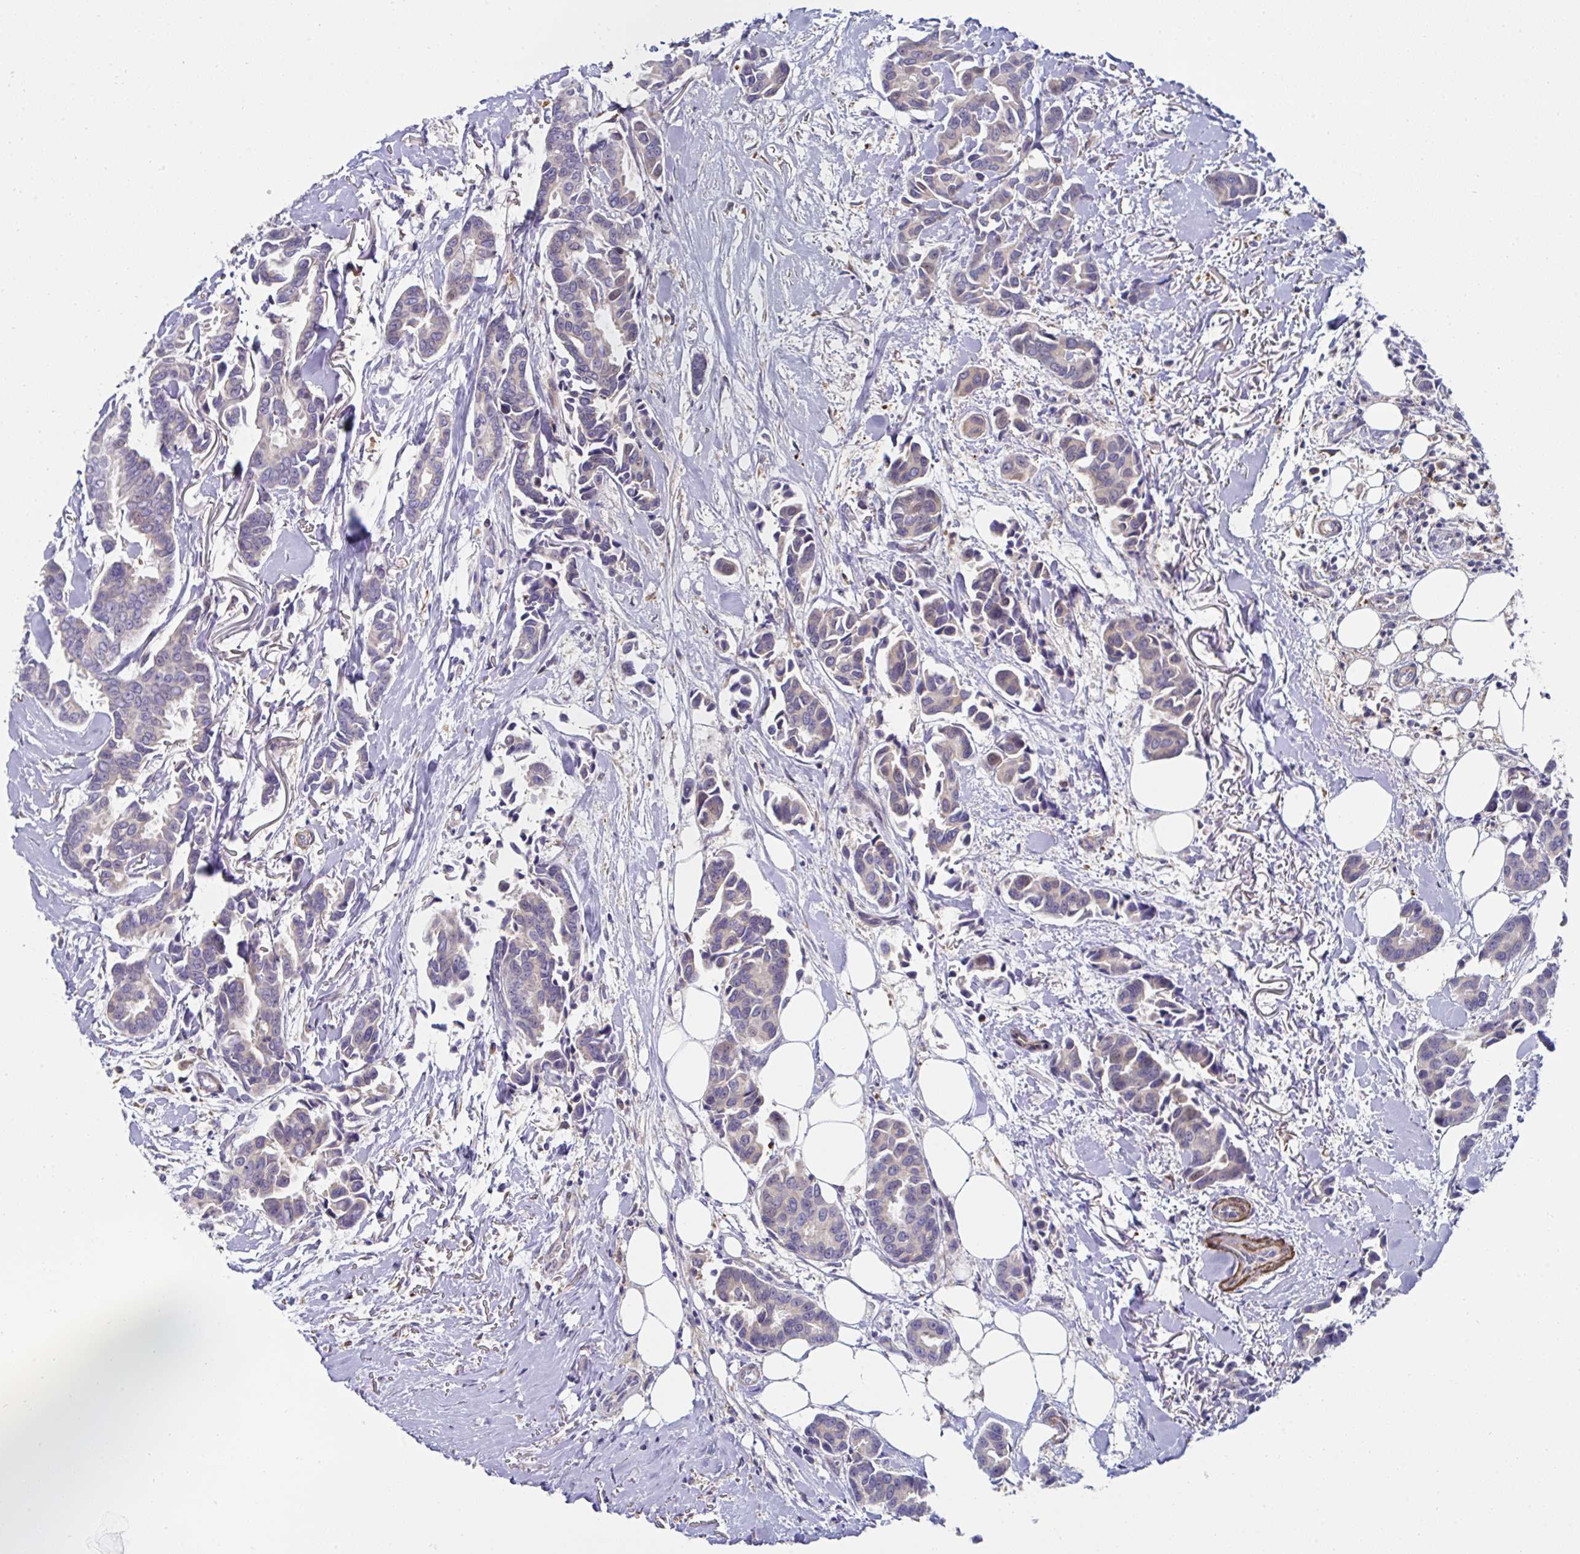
{"staining": {"intensity": "negative", "quantity": "none", "location": "none"}, "tissue": "breast cancer", "cell_type": "Tumor cells", "image_type": "cancer", "snomed": [{"axis": "morphology", "description": "Duct carcinoma"}, {"axis": "topography", "description": "Breast"}], "caption": "IHC histopathology image of breast invasive ductal carcinoma stained for a protein (brown), which demonstrates no staining in tumor cells. Nuclei are stained in blue.", "gene": "FBXL13", "patient": {"sex": "female", "age": 73}}